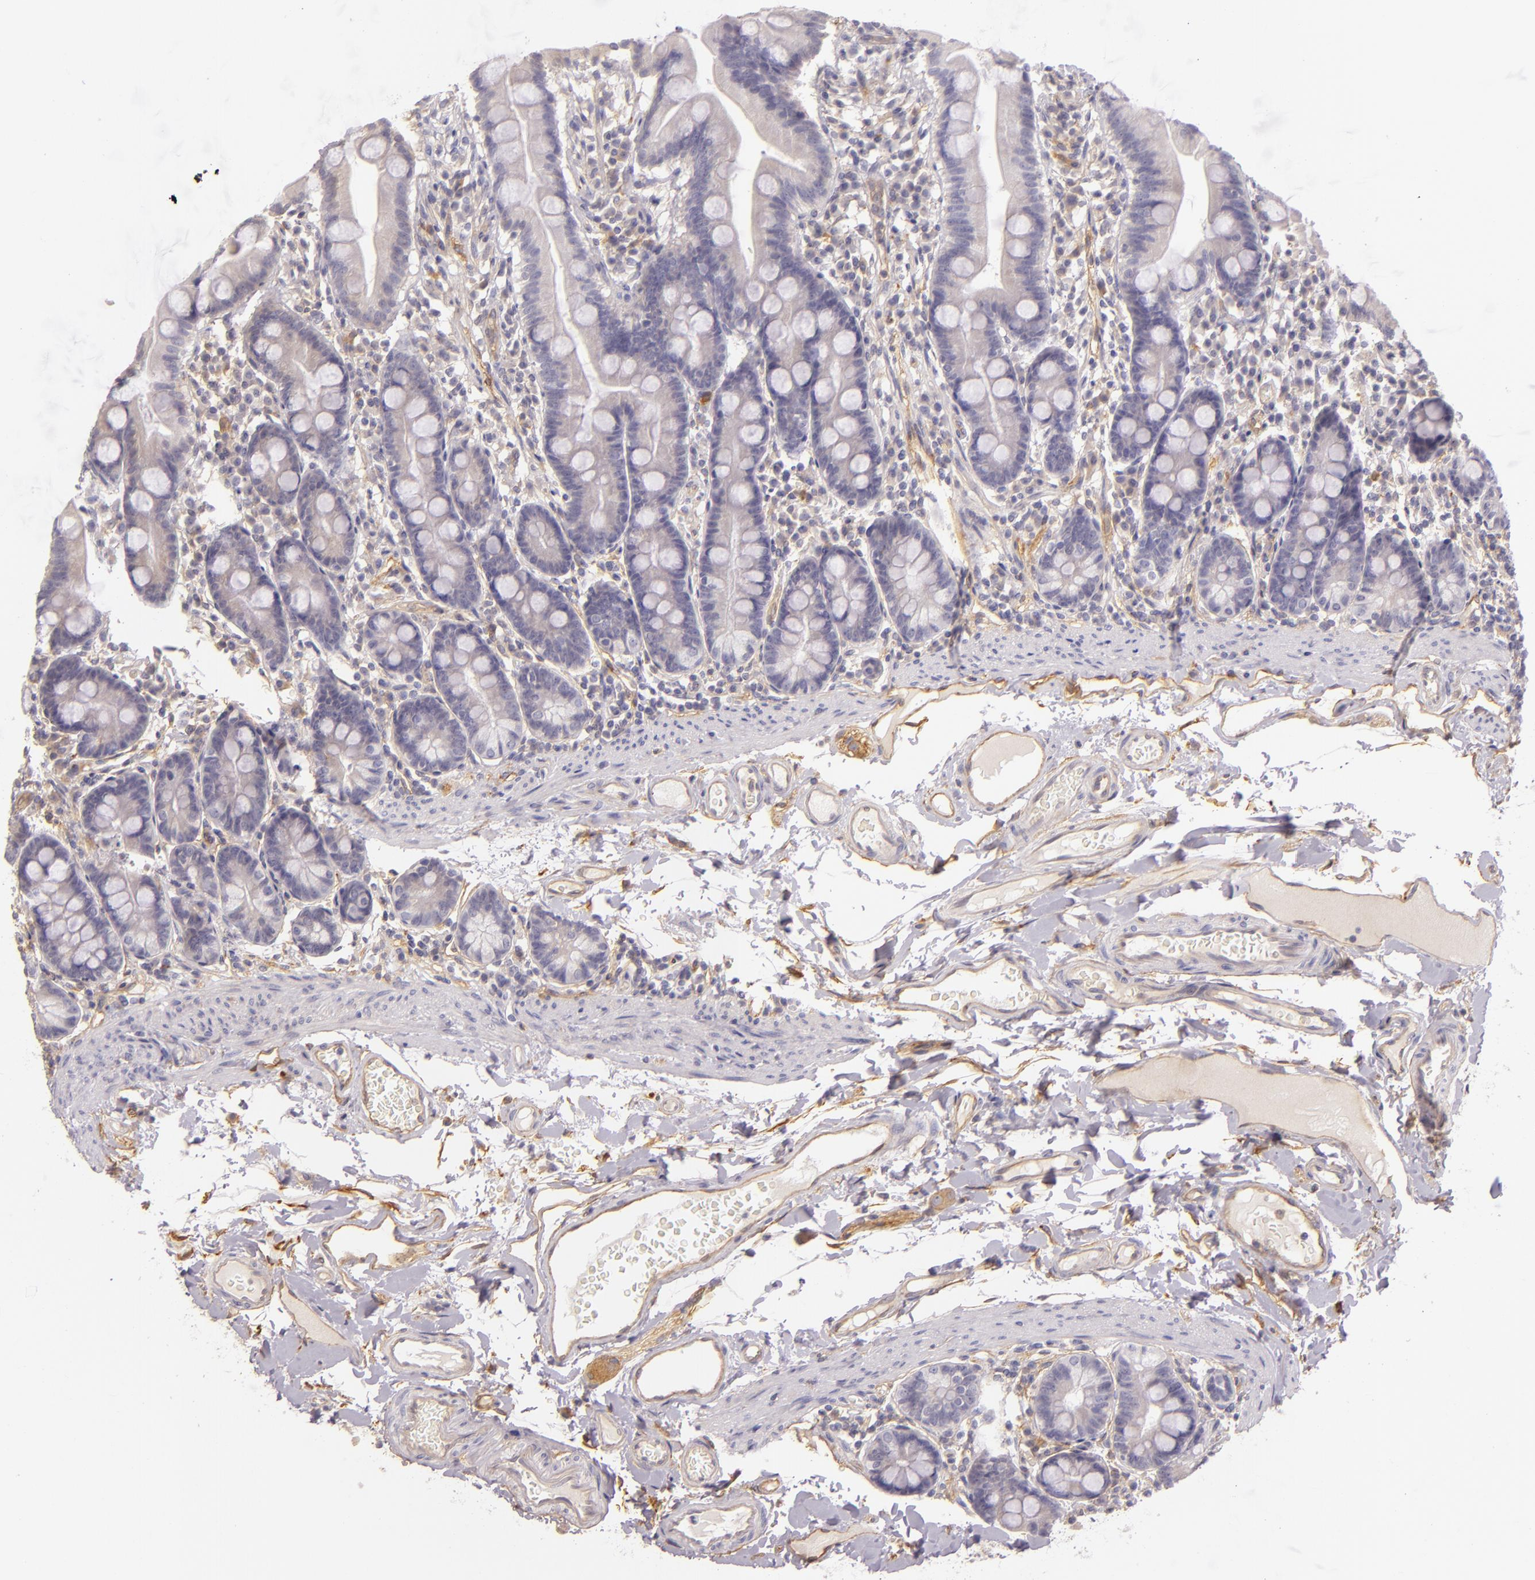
{"staining": {"intensity": "weak", "quantity": "25%-75%", "location": "cytoplasmic/membranous"}, "tissue": "duodenum", "cell_type": "Glandular cells", "image_type": "normal", "snomed": [{"axis": "morphology", "description": "Normal tissue, NOS"}, {"axis": "topography", "description": "Duodenum"}], "caption": "High-magnification brightfield microscopy of benign duodenum stained with DAB (brown) and counterstained with hematoxylin (blue). glandular cells exhibit weak cytoplasmic/membranous positivity is appreciated in approximately25%-75% of cells.", "gene": "CTSF", "patient": {"sex": "male", "age": 50}}